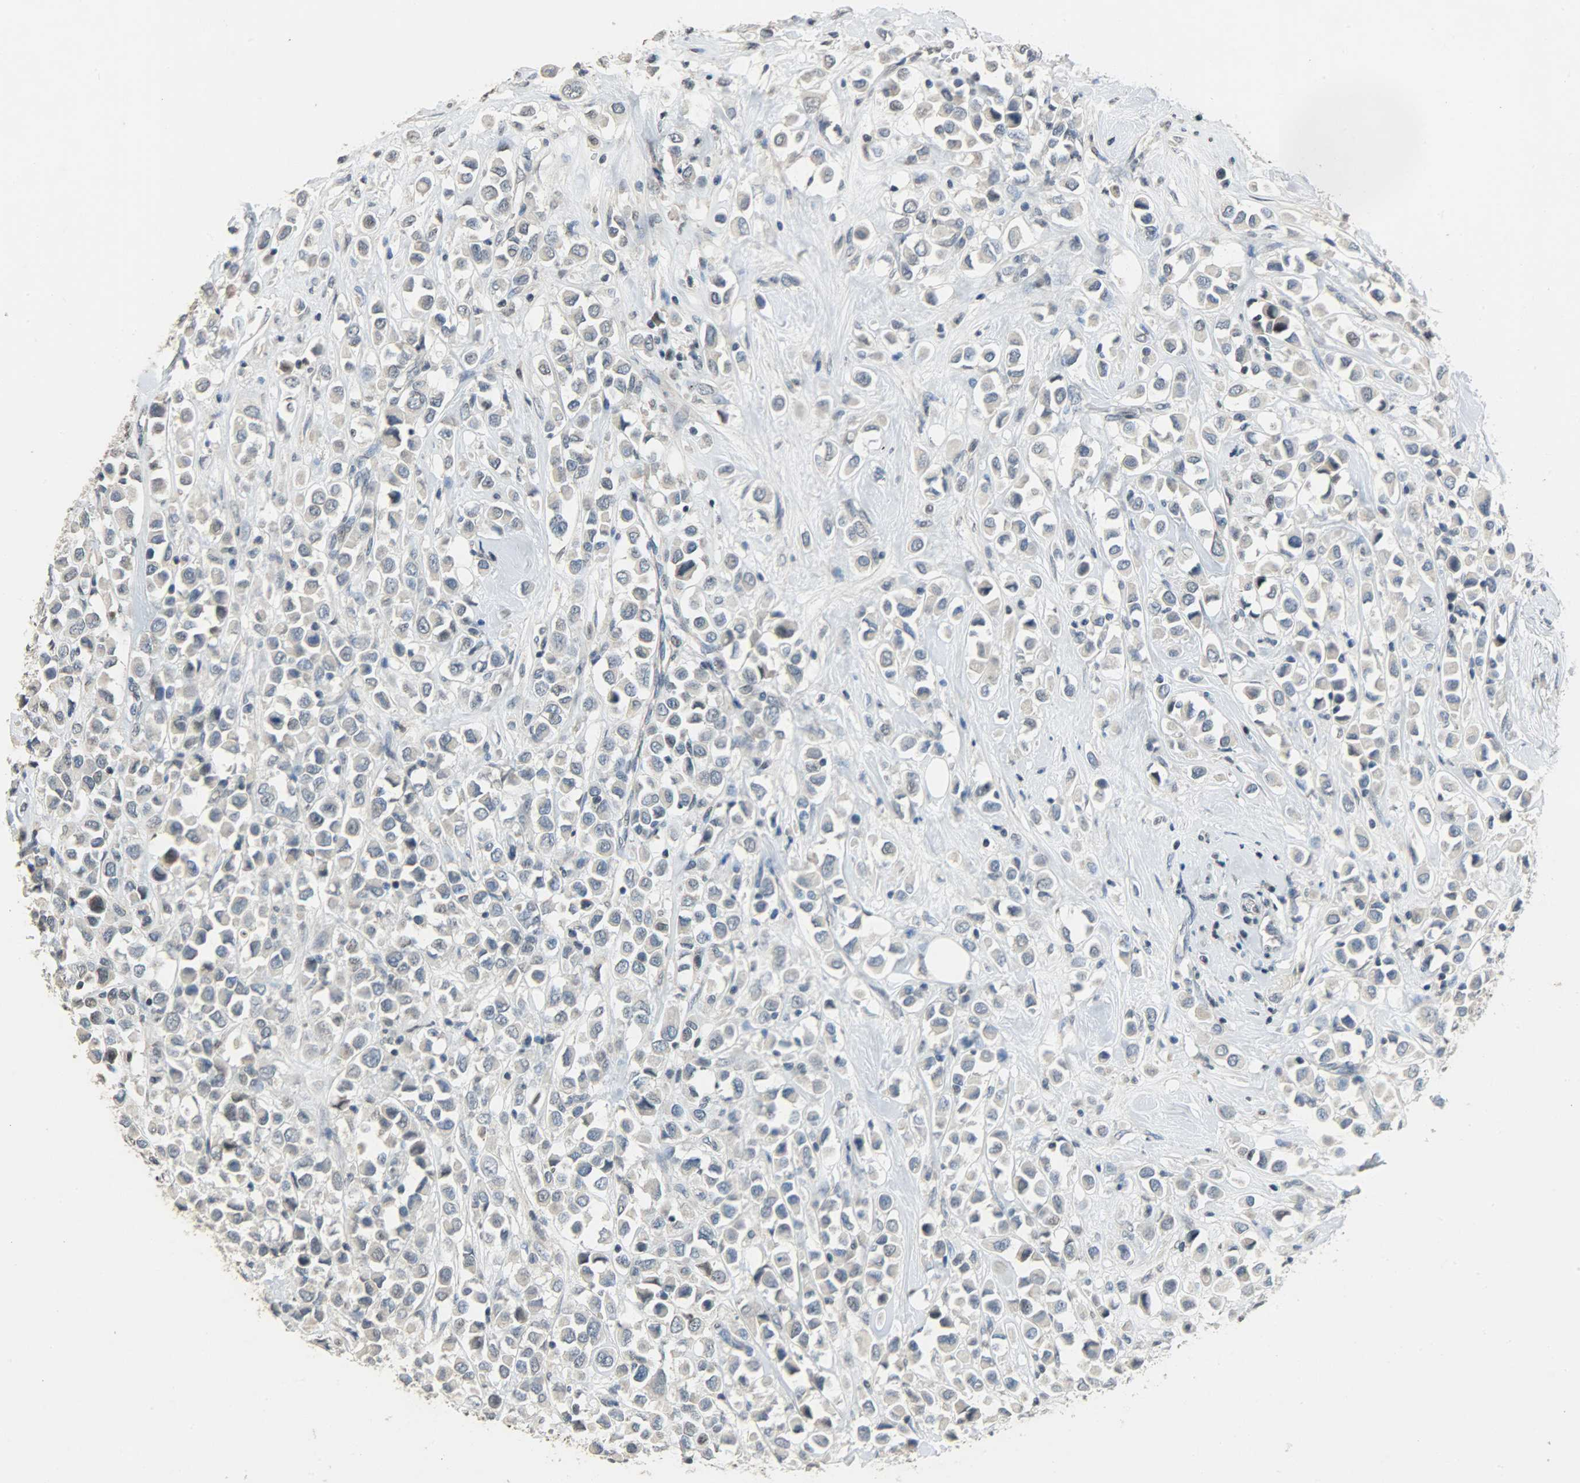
{"staining": {"intensity": "negative", "quantity": "none", "location": "none"}, "tissue": "breast cancer", "cell_type": "Tumor cells", "image_type": "cancer", "snomed": [{"axis": "morphology", "description": "Duct carcinoma"}, {"axis": "topography", "description": "Breast"}], "caption": "This is a micrograph of IHC staining of infiltrating ductal carcinoma (breast), which shows no positivity in tumor cells.", "gene": "DNAJB6", "patient": {"sex": "female", "age": 61}}